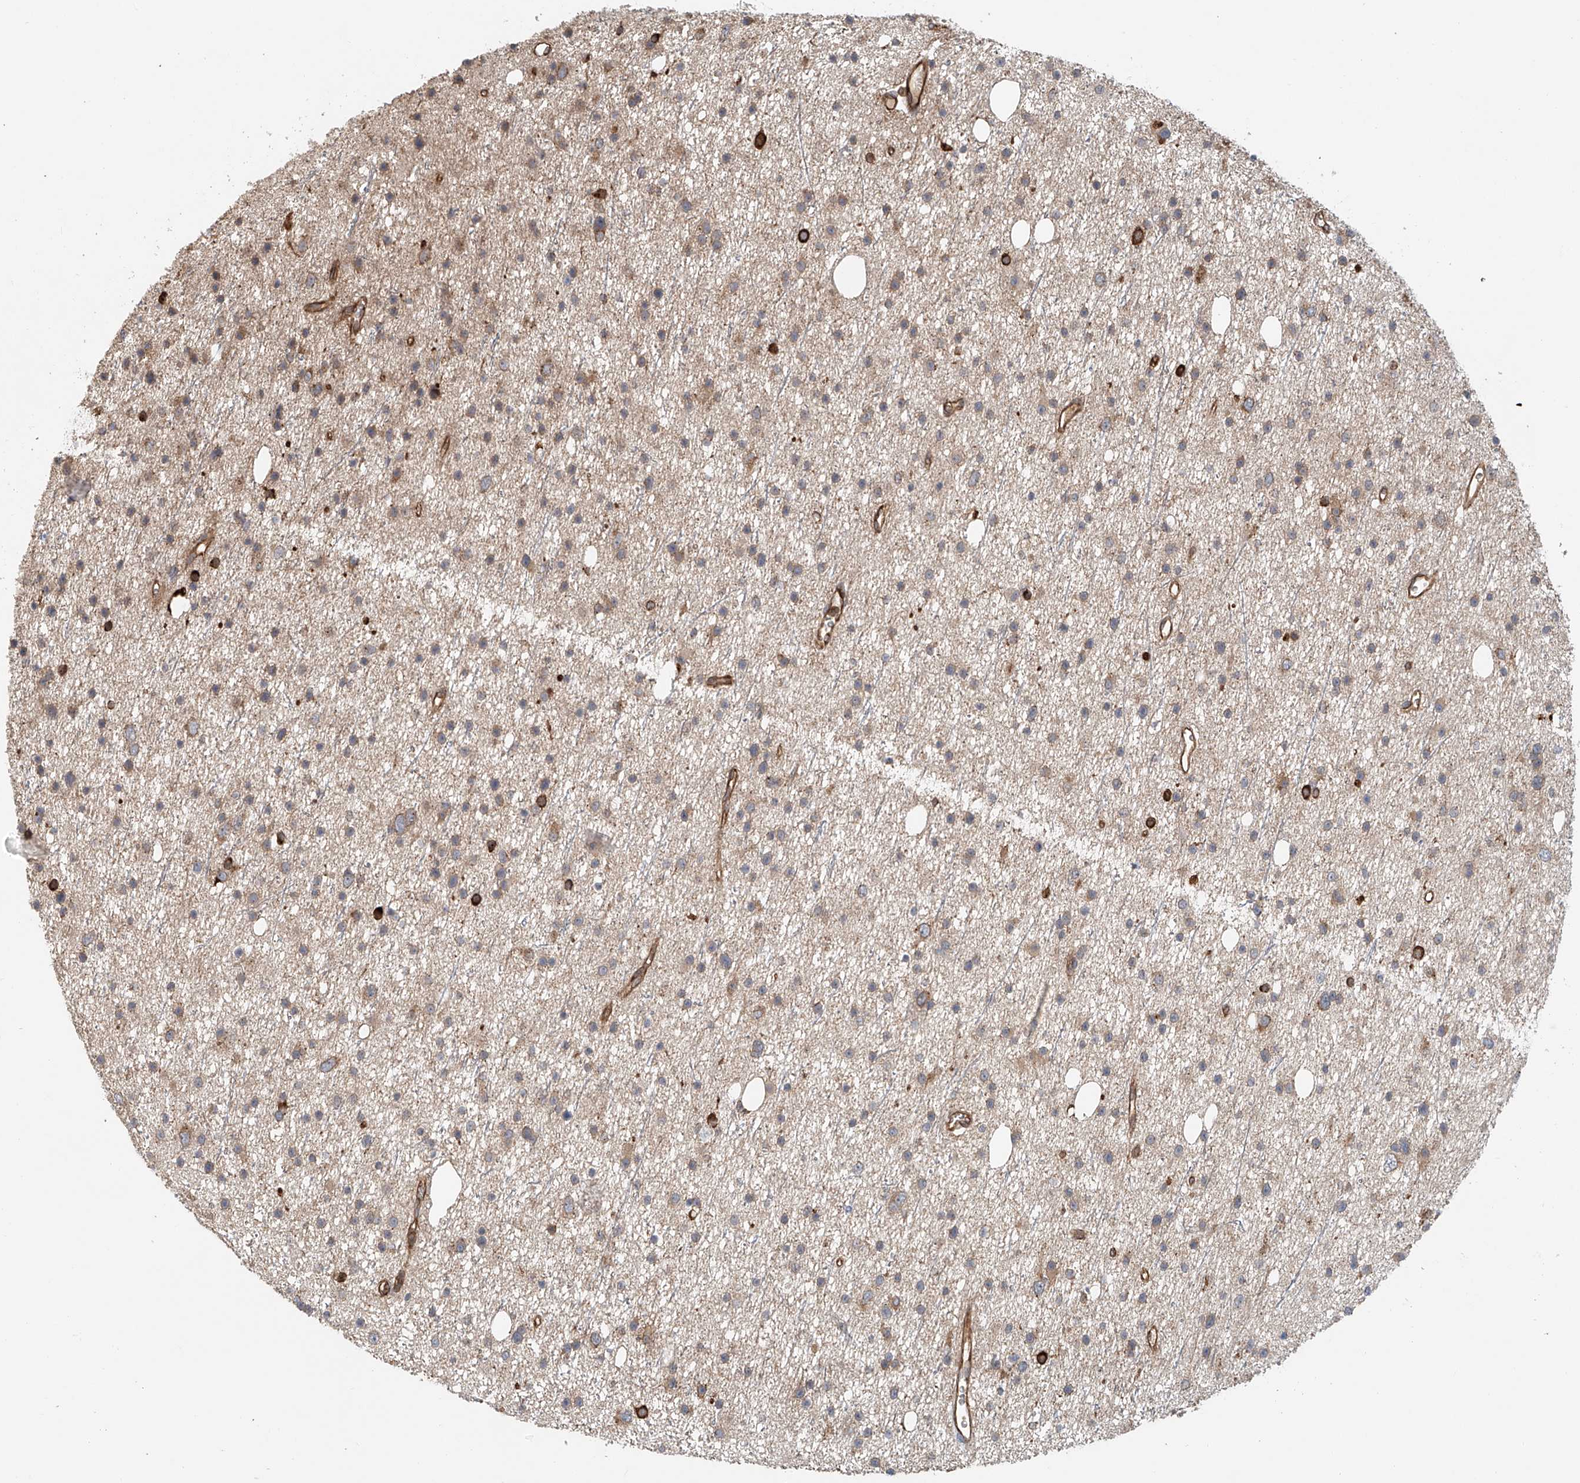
{"staining": {"intensity": "weak", "quantity": "25%-75%", "location": "cytoplasmic/membranous"}, "tissue": "glioma", "cell_type": "Tumor cells", "image_type": "cancer", "snomed": [{"axis": "morphology", "description": "Glioma, malignant, Low grade"}, {"axis": "topography", "description": "Cerebral cortex"}], "caption": "Immunohistochemistry of glioma reveals low levels of weak cytoplasmic/membranous positivity in about 25%-75% of tumor cells.", "gene": "FRYL", "patient": {"sex": "female", "age": 39}}